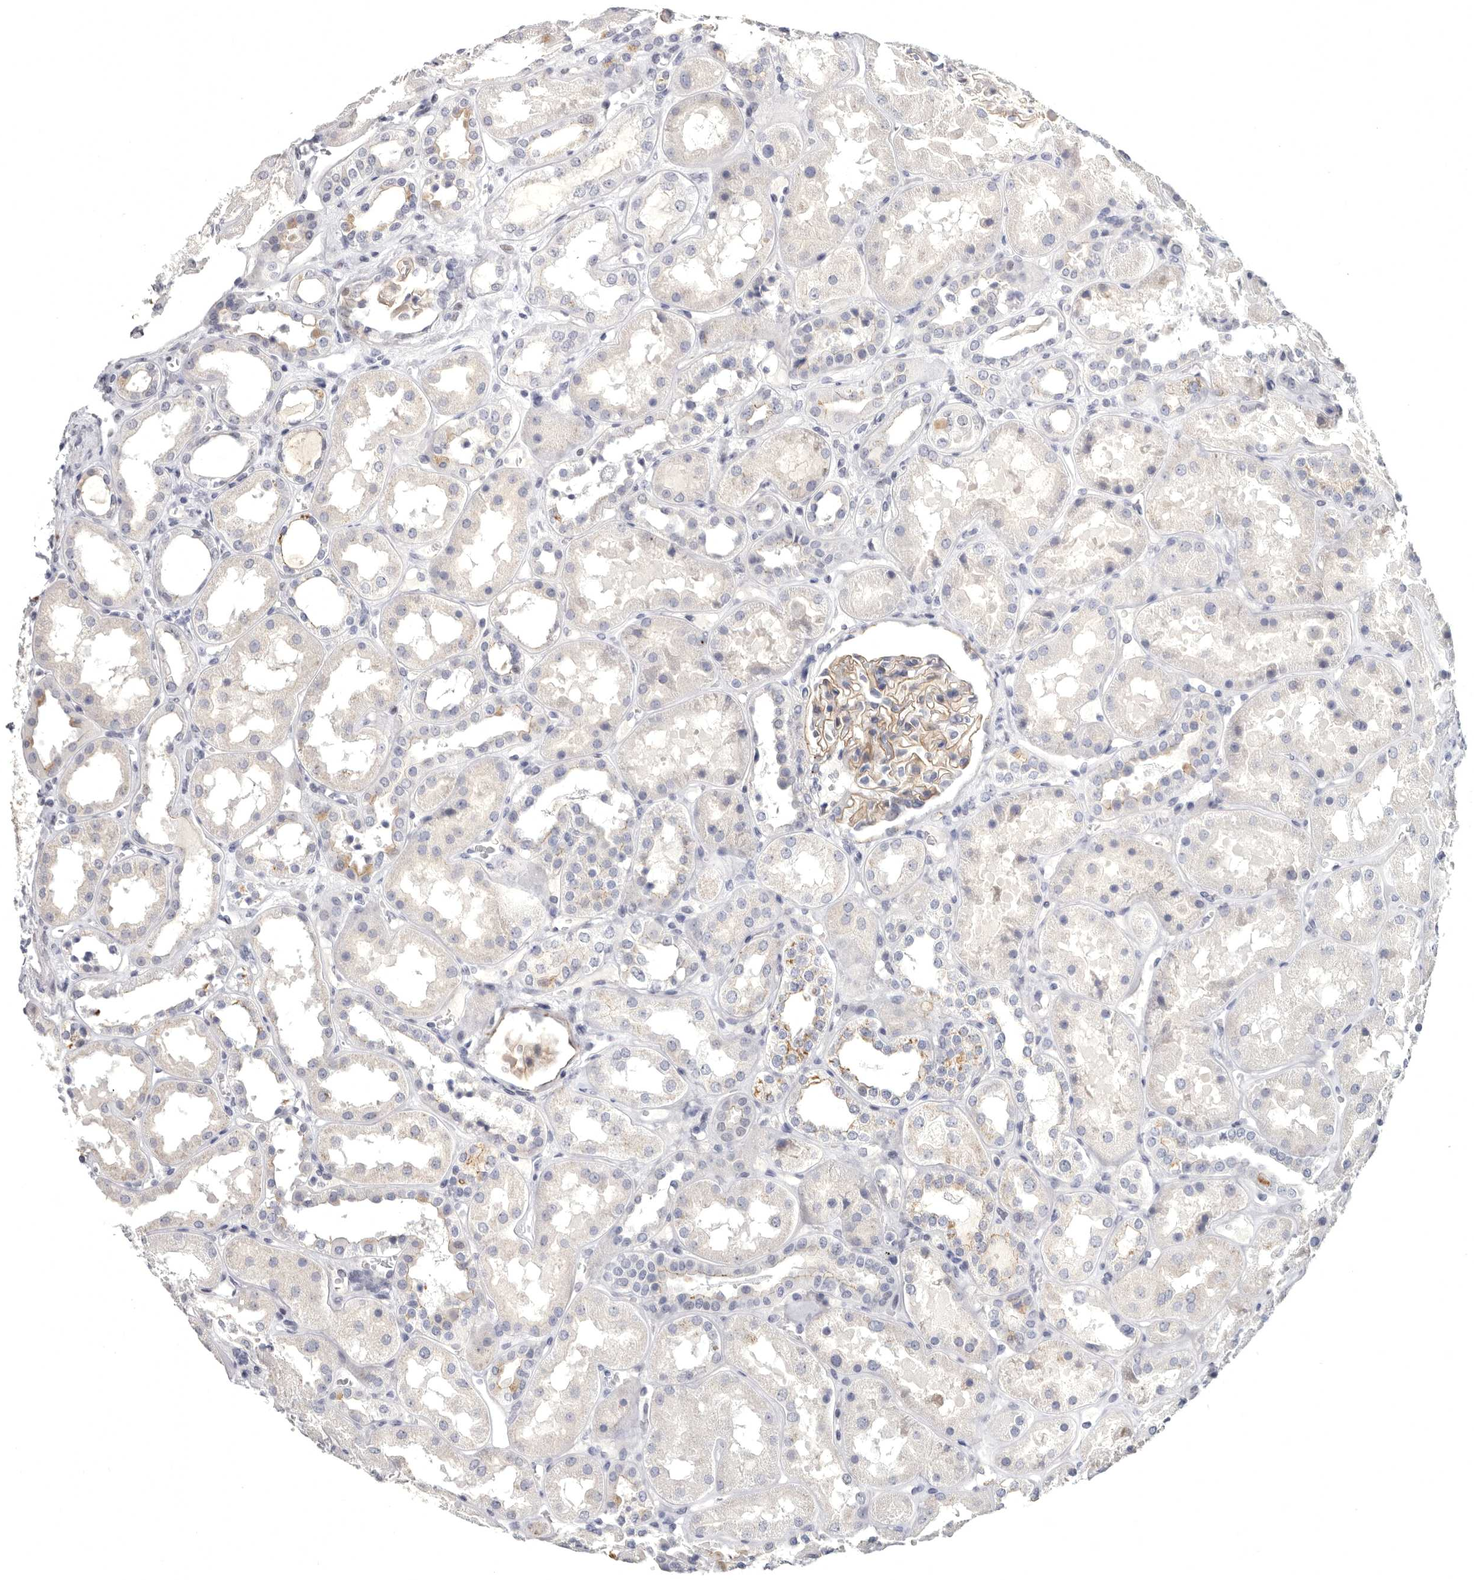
{"staining": {"intensity": "moderate", "quantity": "<25%", "location": "cytoplasmic/membranous,nuclear"}, "tissue": "kidney", "cell_type": "Cells in glomeruli", "image_type": "normal", "snomed": [{"axis": "morphology", "description": "Normal tissue, NOS"}, {"axis": "topography", "description": "Kidney"}], "caption": "Benign kidney shows moderate cytoplasmic/membranous,nuclear positivity in about <25% of cells in glomeruli.", "gene": "WRAP73", "patient": {"sex": "male", "age": 70}}